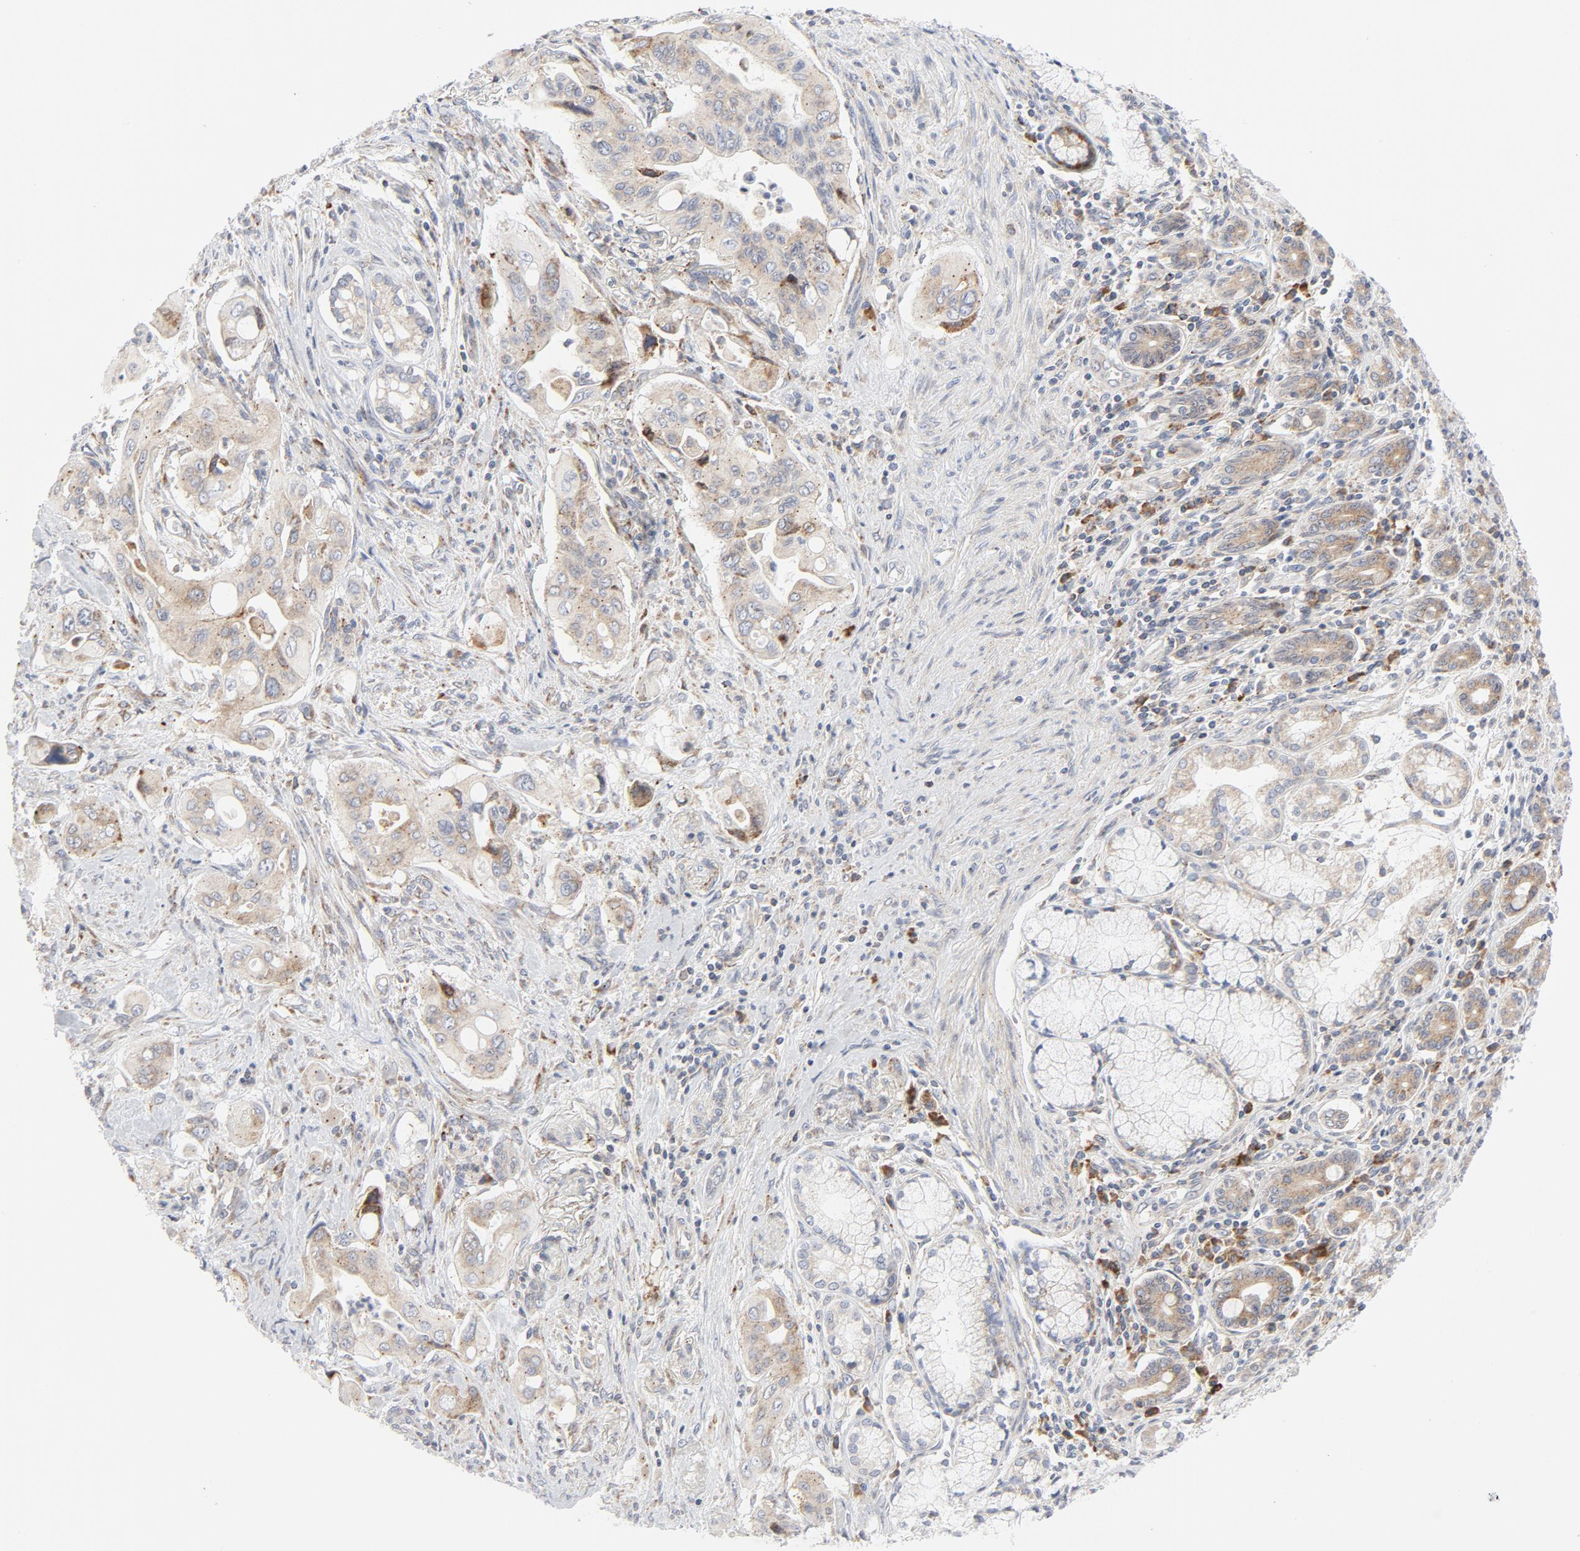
{"staining": {"intensity": "weak", "quantity": ">75%", "location": "cytoplasmic/membranous"}, "tissue": "pancreatic cancer", "cell_type": "Tumor cells", "image_type": "cancer", "snomed": [{"axis": "morphology", "description": "Adenocarcinoma, NOS"}, {"axis": "topography", "description": "Pancreas"}], "caption": "This is an image of IHC staining of pancreatic cancer, which shows weak staining in the cytoplasmic/membranous of tumor cells.", "gene": "LRP6", "patient": {"sex": "male", "age": 77}}